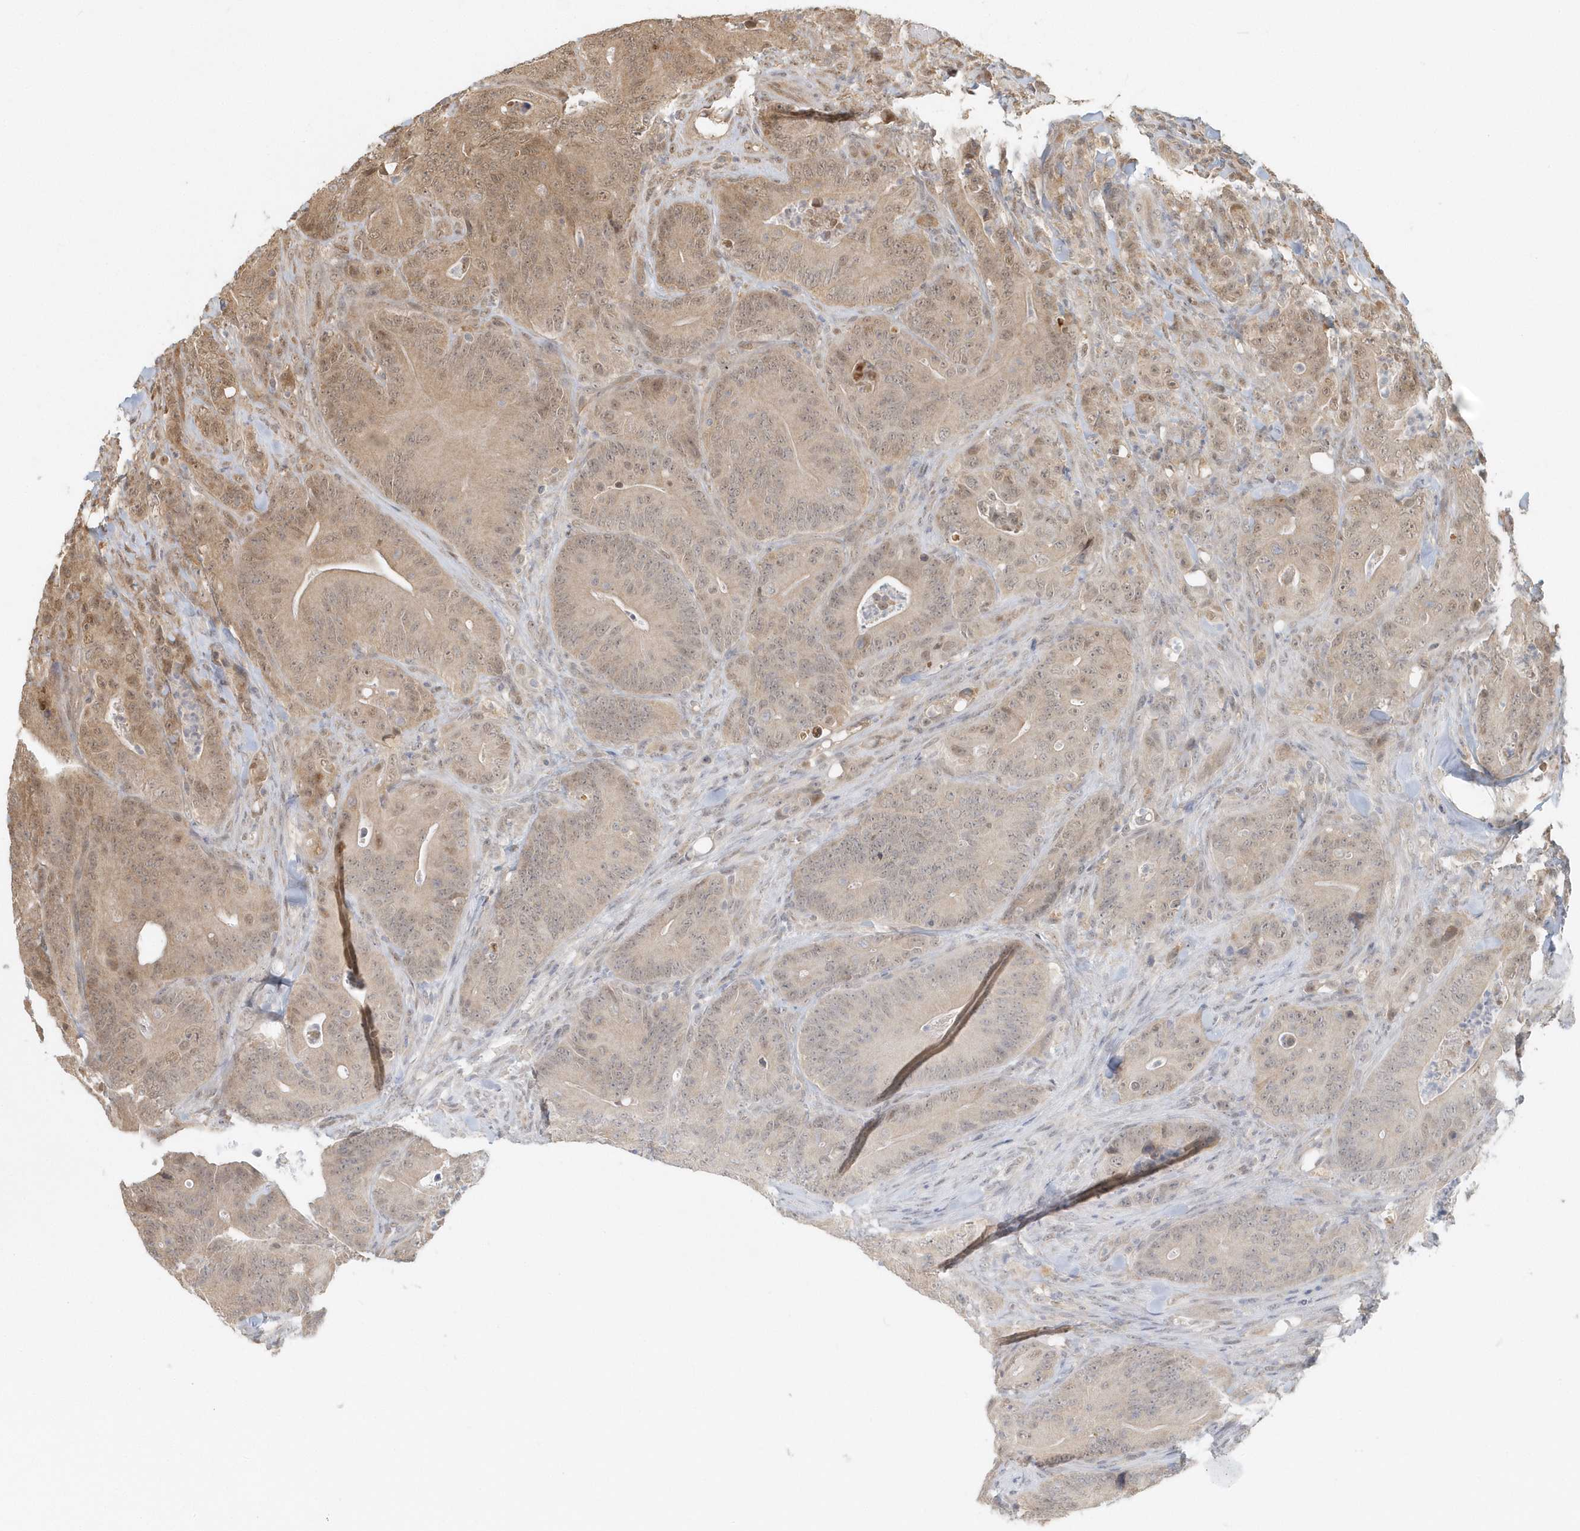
{"staining": {"intensity": "moderate", "quantity": ">75%", "location": "cytoplasmic/membranous,nuclear"}, "tissue": "colorectal cancer", "cell_type": "Tumor cells", "image_type": "cancer", "snomed": [{"axis": "morphology", "description": "Normal tissue, NOS"}, {"axis": "topography", "description": "Colon"}], "caption": "Protein positivity by immunohistochemistry (IHC) demonstrates moderate cytoplasmic/membranous and nuclear staining in approximately >75% of tumor cells in colorectal cancer.", "gene": "PSMD6", "patient": {"sex": "female", "age": 82}}